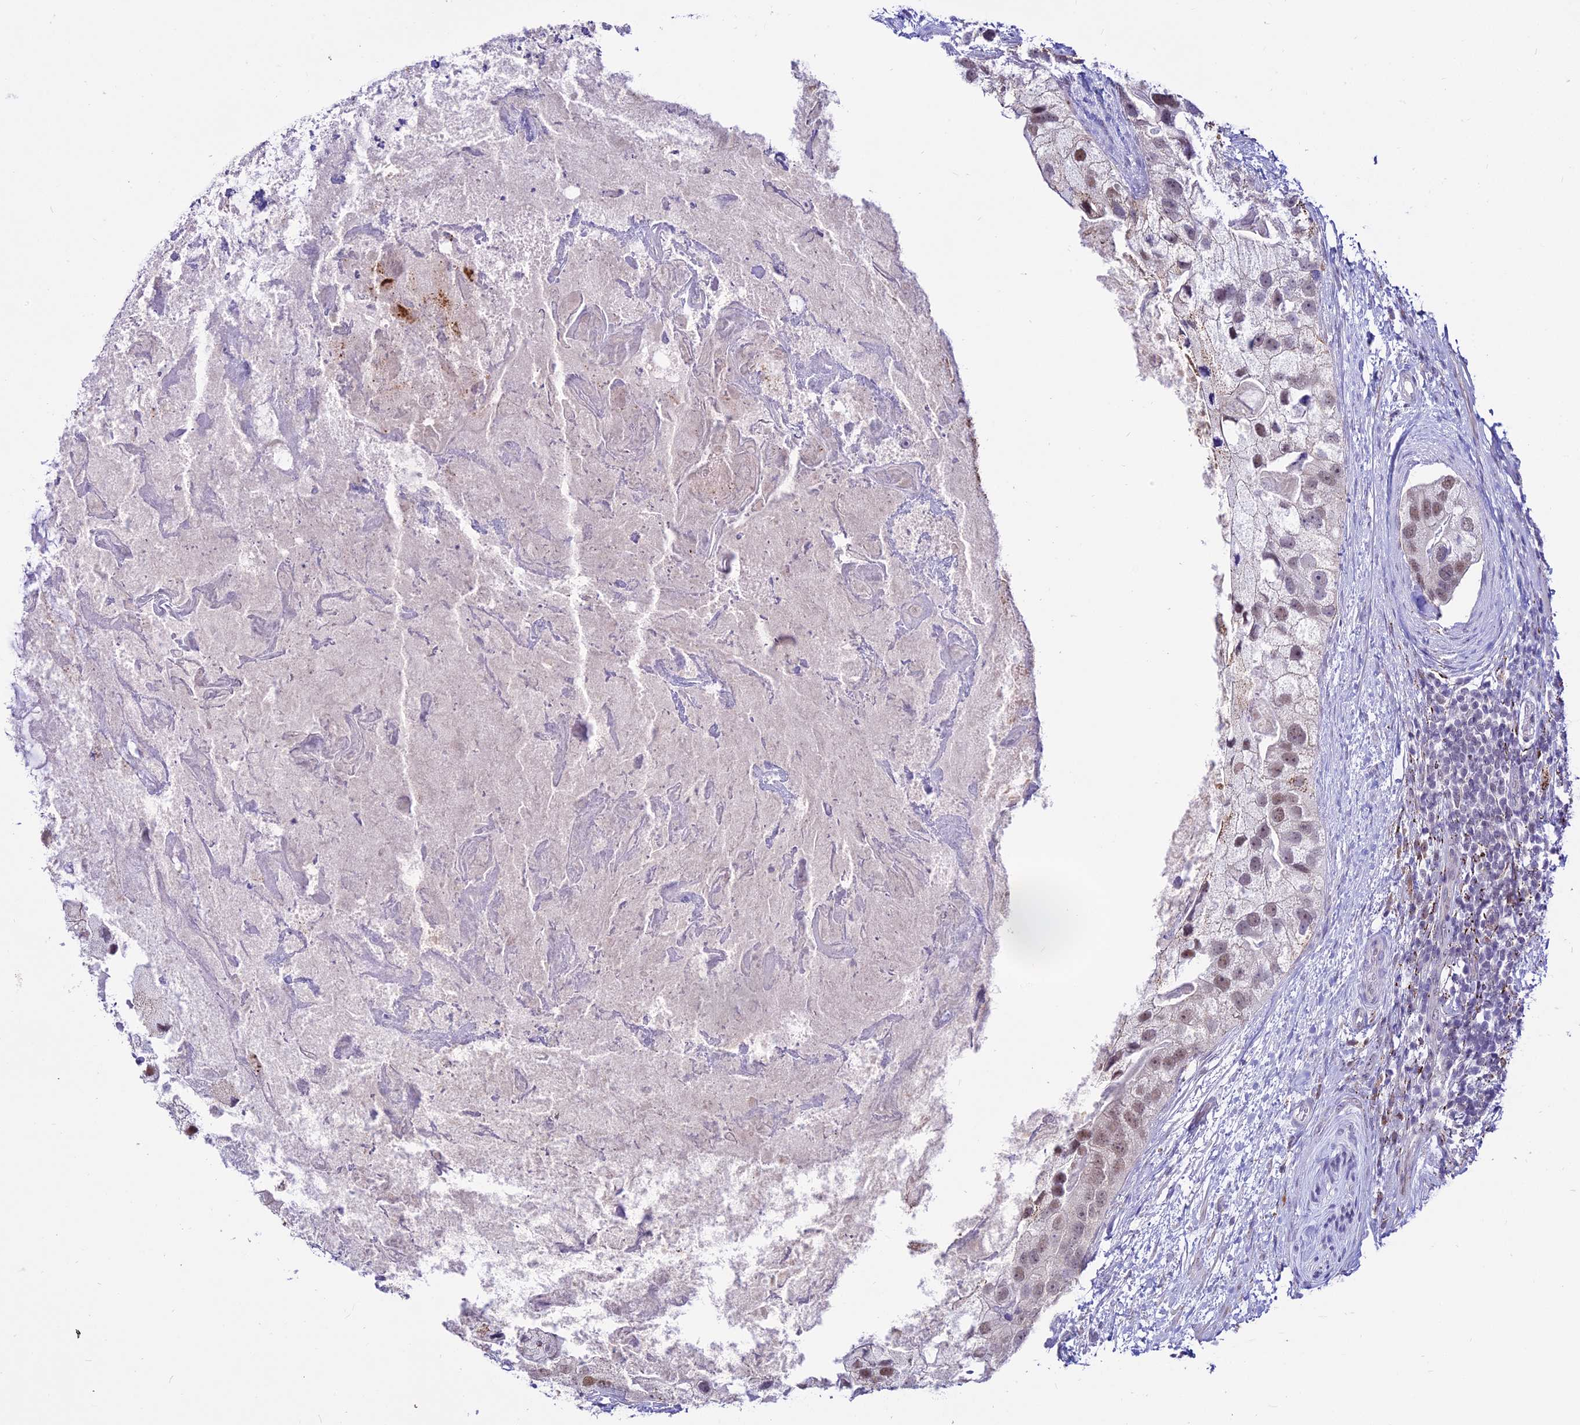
{"staining": {"intensity": "negative", "quantity": "none", "location": "none"}, "tissue": "prostate cancer", "cell_type": "Tumor cells", "image_type": "cancer", "snomed": [{"axis": "morphology", "description": "Adenocarcinoma, High grade"}, {"axis": "topography", "description": "Prostate"}], "caption": "The histopathology image shows no significant positivity in tumor cells of adenocarcinoma (high-grade) (prostate).", "gene": "C6orf163", "patient": {"sex": "male", "age": 62}}